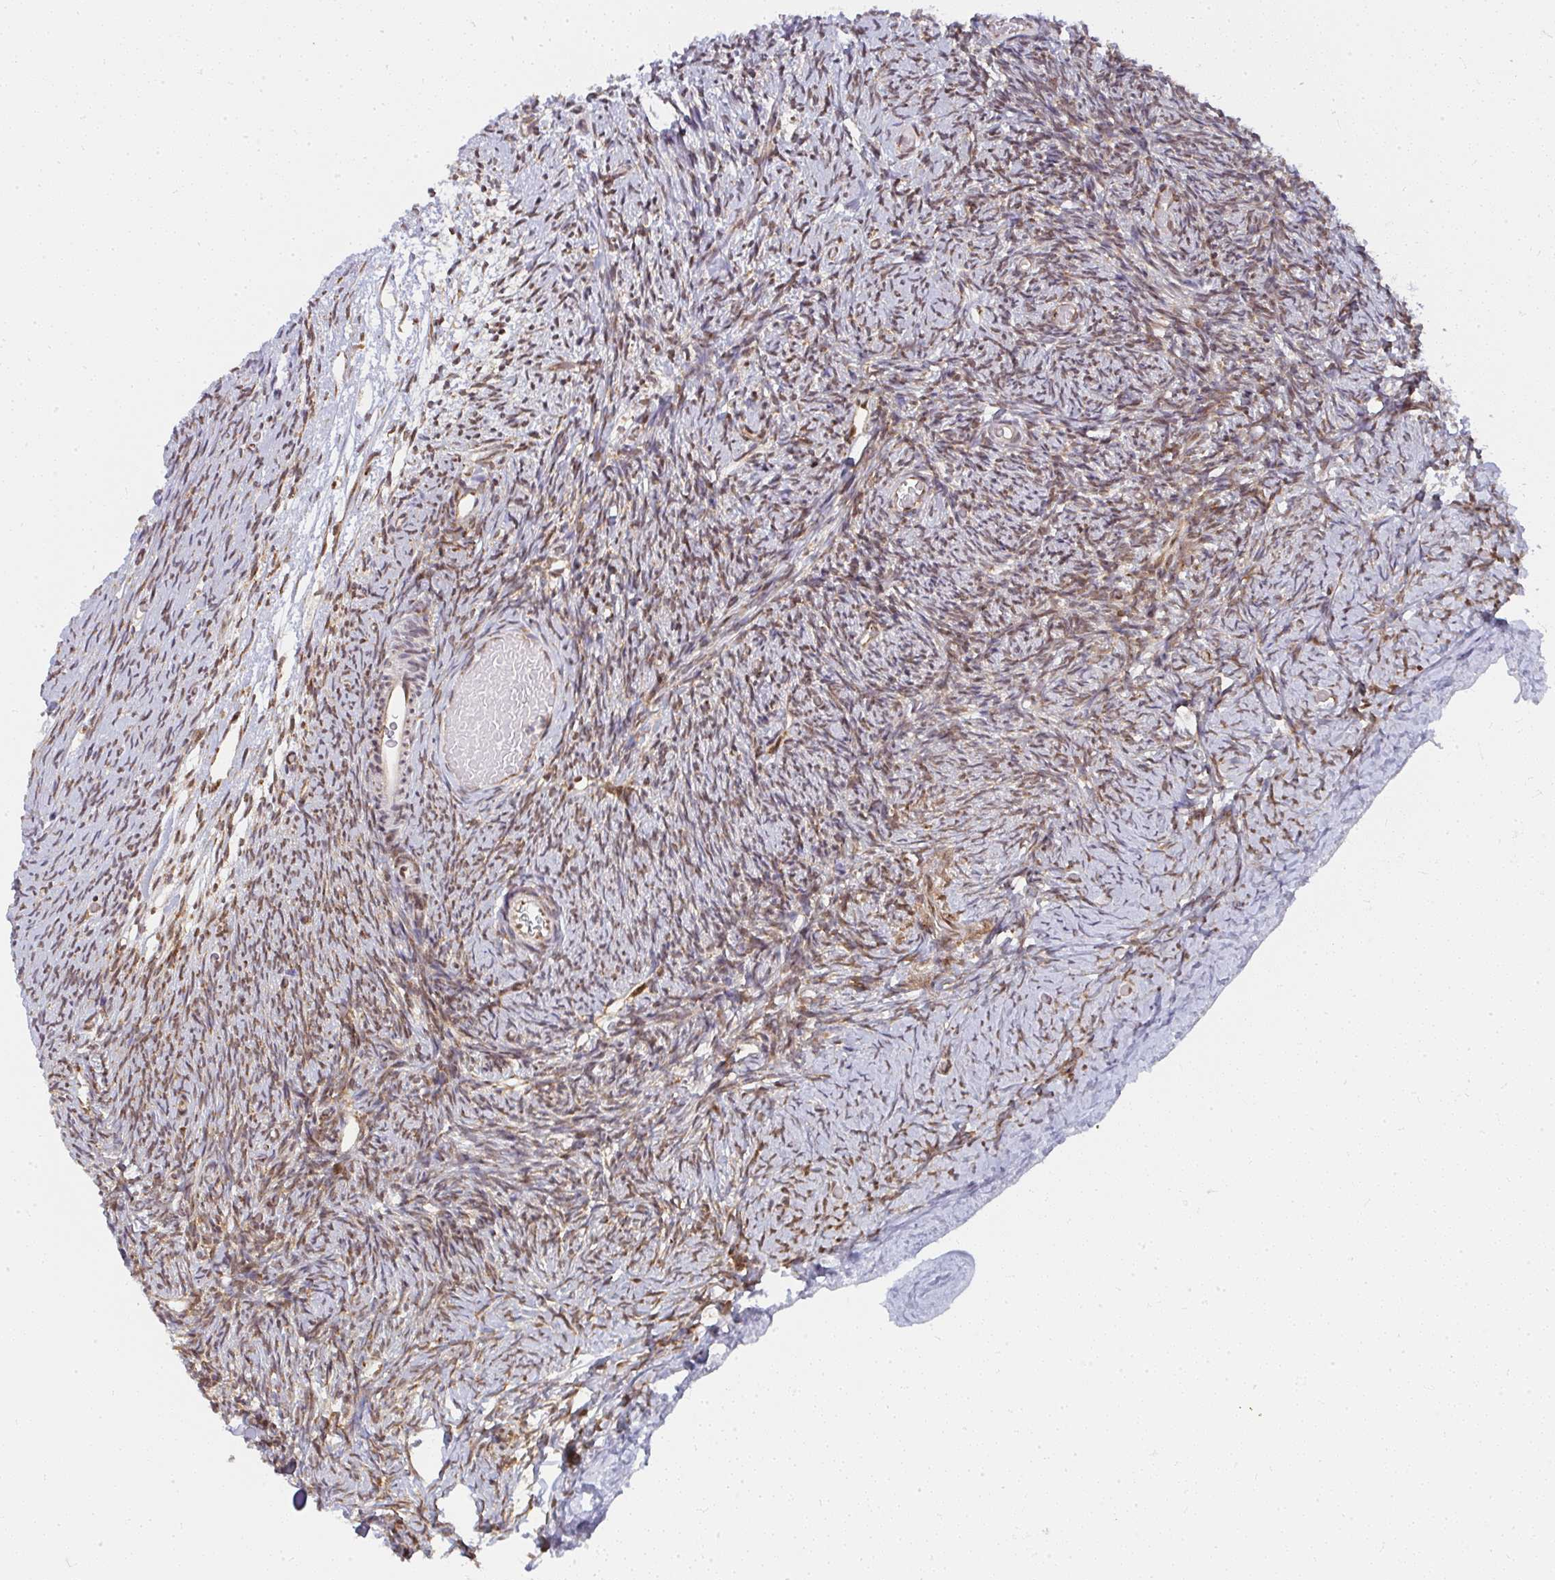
{"staining": {"intensity": "strong", "quantity": ">75%", "location": "cytoplasmic/membranous"}, "tissue": "ovary", "cell_type": "Follicle cells", "image_type": "normal", "snomed": [{"axis": "morphology", "description": "Normal tissue, NOS"}, {"axis": "topography", "description": "Ovary"}], "caption": "Ovary stained for a protein (brown) demonstrates strong cytoplasmic/membranous positive positivity in about >75% of follicle cells.", "gene": "SYNCRIP", "patient": {"sex": "female", "age": 39}}